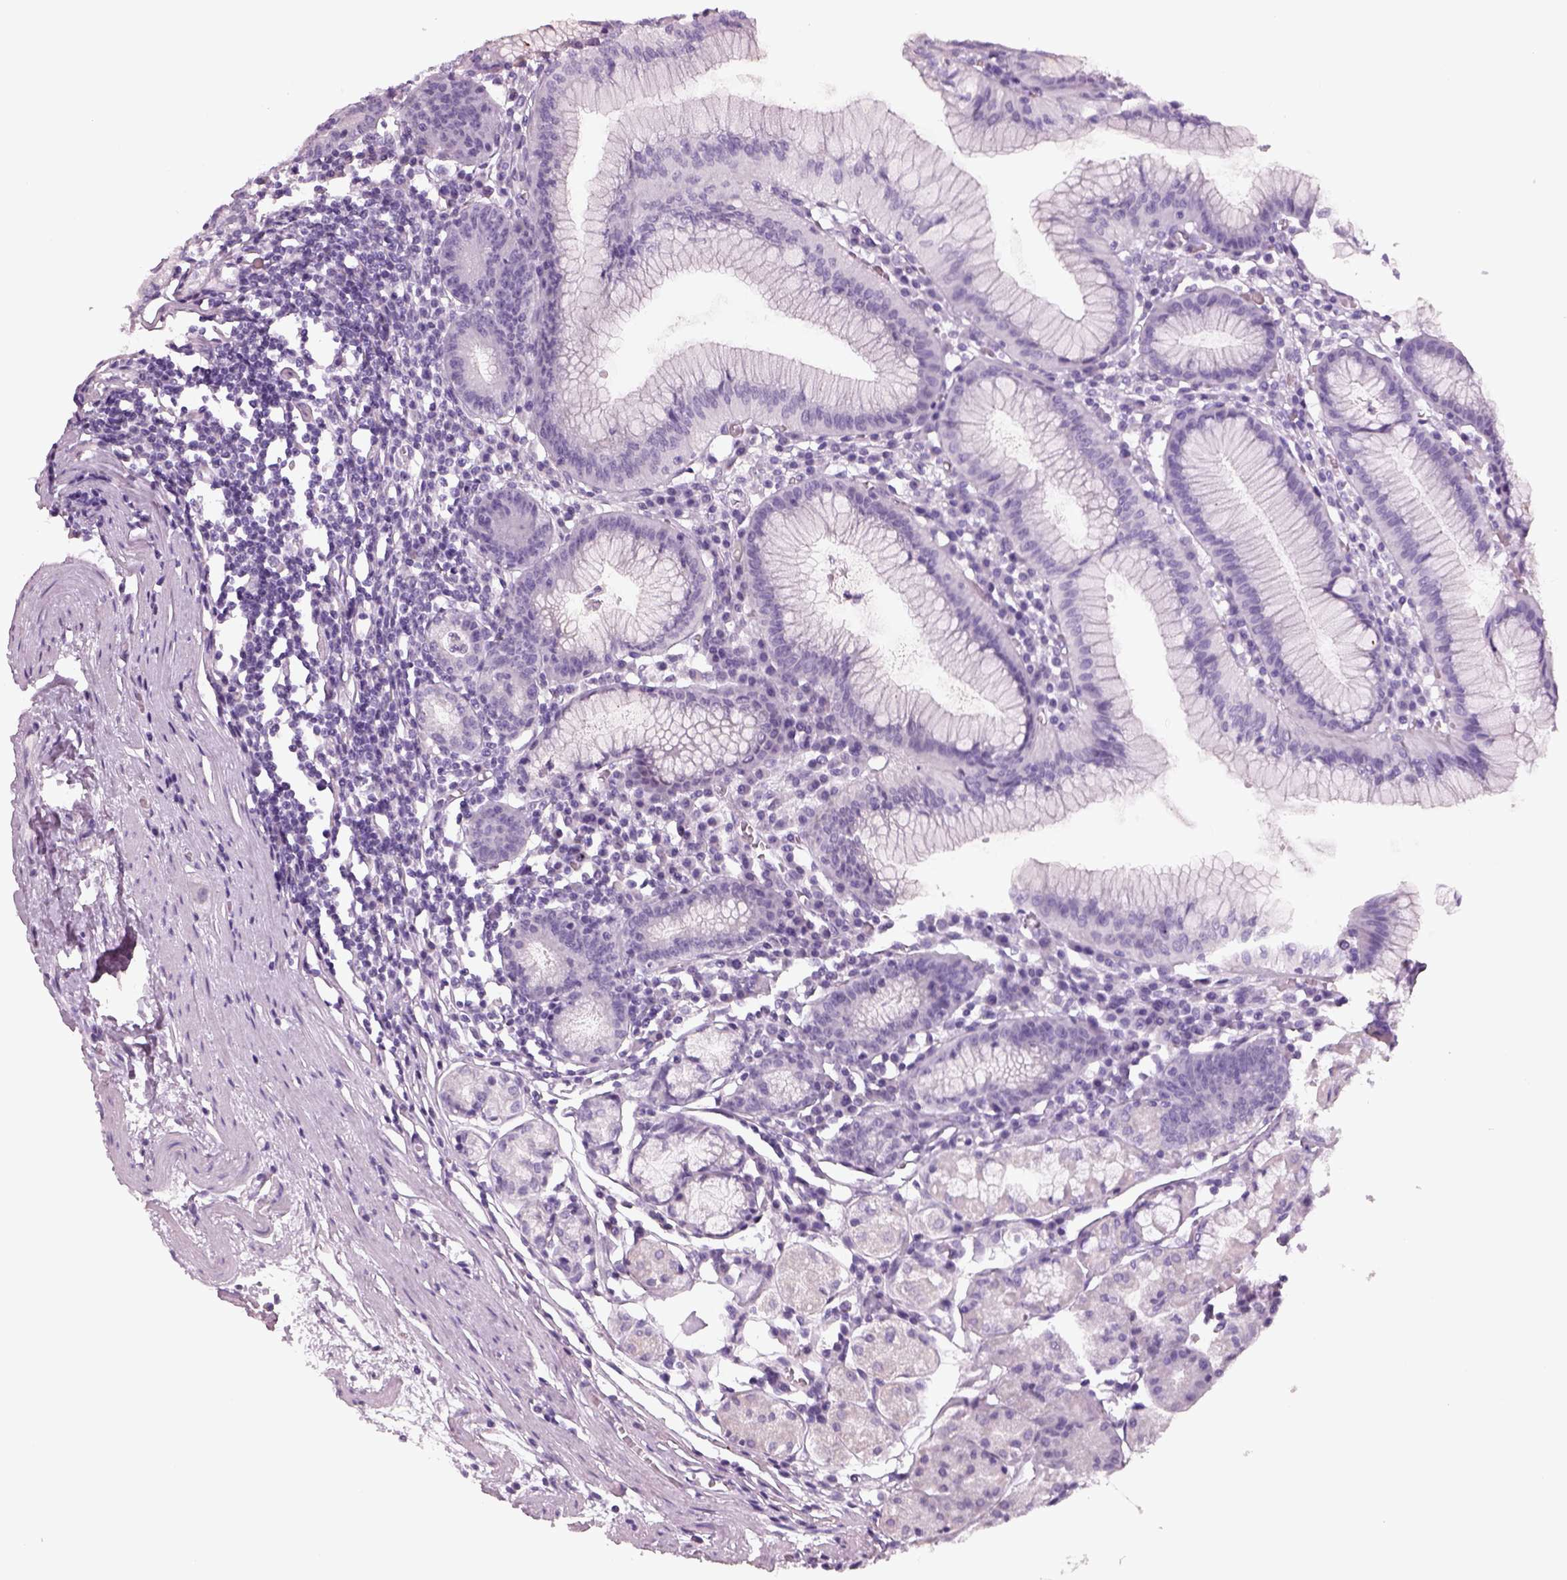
{"staining": {"intensity": "negative", "quantity": "none", "location": "none"}, "tissue": "stomach", "cell_type": "Glandular cells", "image_type": "normal", "snomed": [{"axis": "morphology", "description": "Normal tissue, NOS"}, {"axis": "topography", "description": "Stomach"}], "caption": "The photomicrograph shows no staining of glandular cells in benign stomach.", "gene": "PENK", "patient": {"sex": "male", "age": 55}}